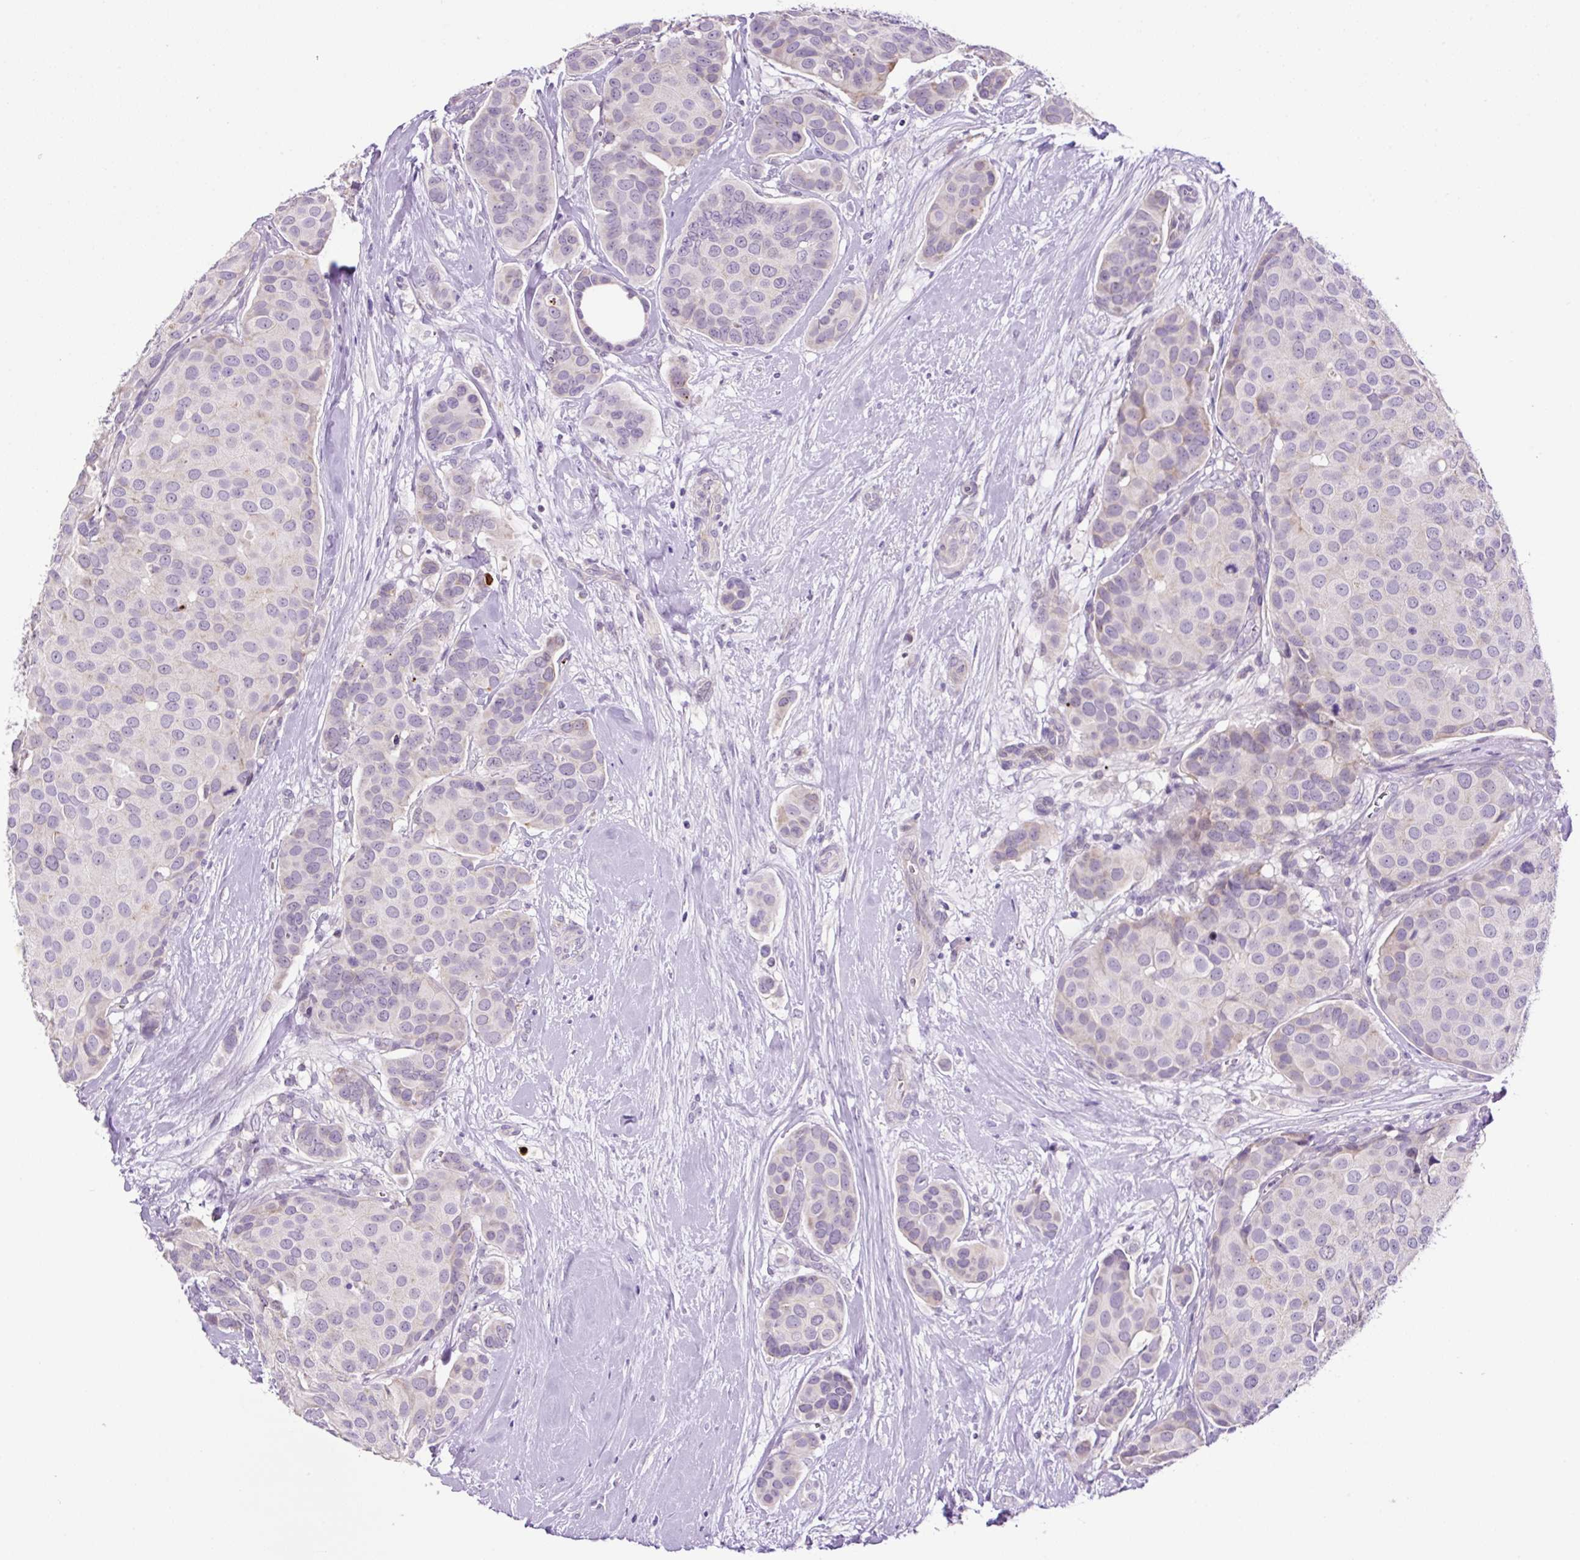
{"staining": {"intensity": "weak", "quantity": "<25%", "location": "cytoplasmic/membranous"}, "tissue": "breast cancer", "cell_type": "Tumor cells", "image_type": "cancer", "snomed": [{"axis": "morphology", "description": "Duct carcinoma"}, {"axis": "topography", "description": "Breast"}], "caption": "Tumor cells are negative for brown protein staining in breast invasive ductal carcinoma.", "gene": "OGDHL", "patient": {"sex": "female", "age": 70}}